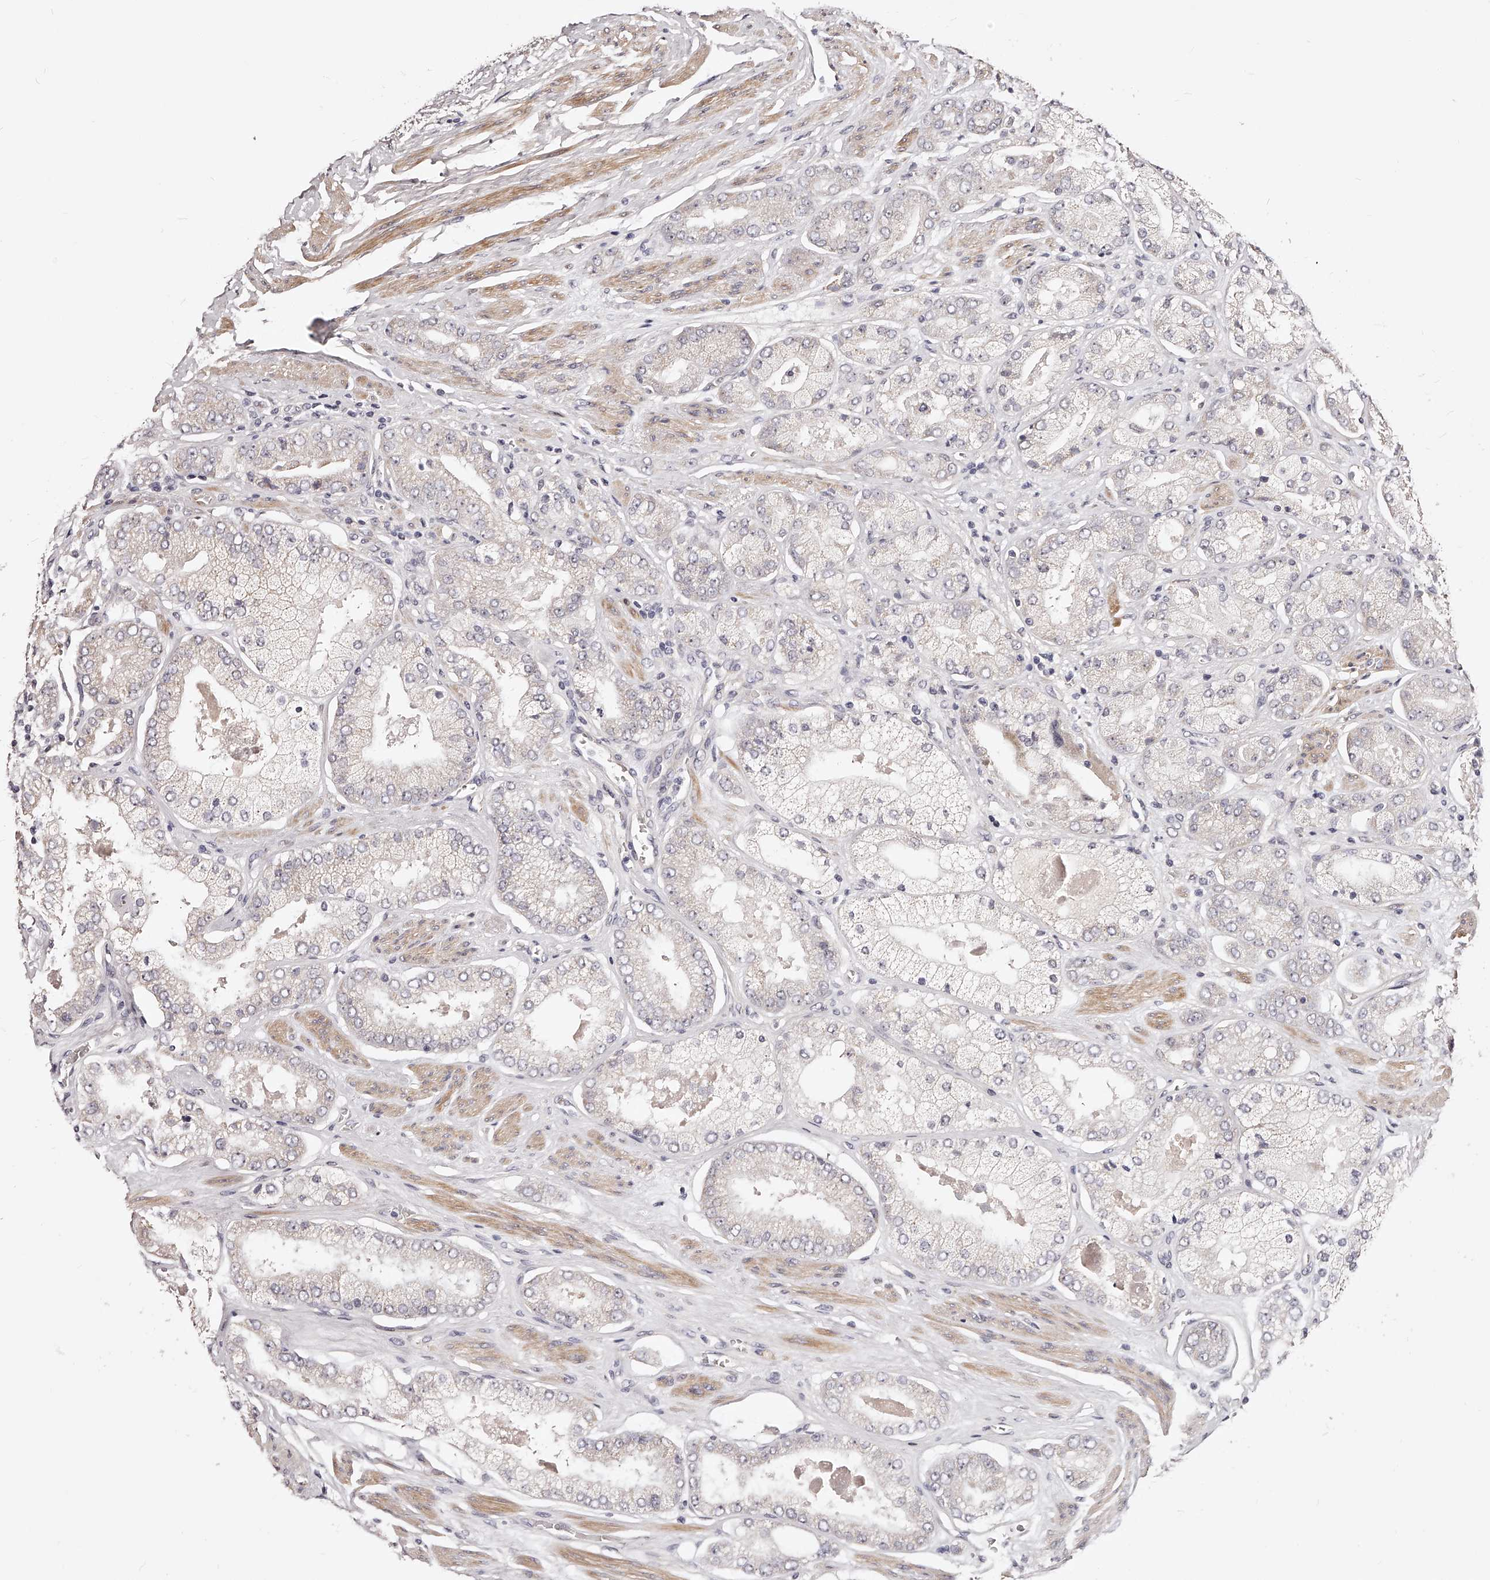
{"staining": {"intensity": "negative", "quantity": "none", "location": "none"}, "tissue": "prostate cancer", "cell_type": "Tumor cells", "image_type": "cancer", "snomed": [{"axis": "morphology", "description": "Adenocarcinoma, High grade"}, {"axis": "topography", "description": "Prostate"}], "caption": "Immunohistochemistry micrograph of prostate cancer stained for a protein (brown), which demonstrates no positivity in tumor cells.", "gene": "ZNF502", "patient": {"sex": "male", "age": 58}}